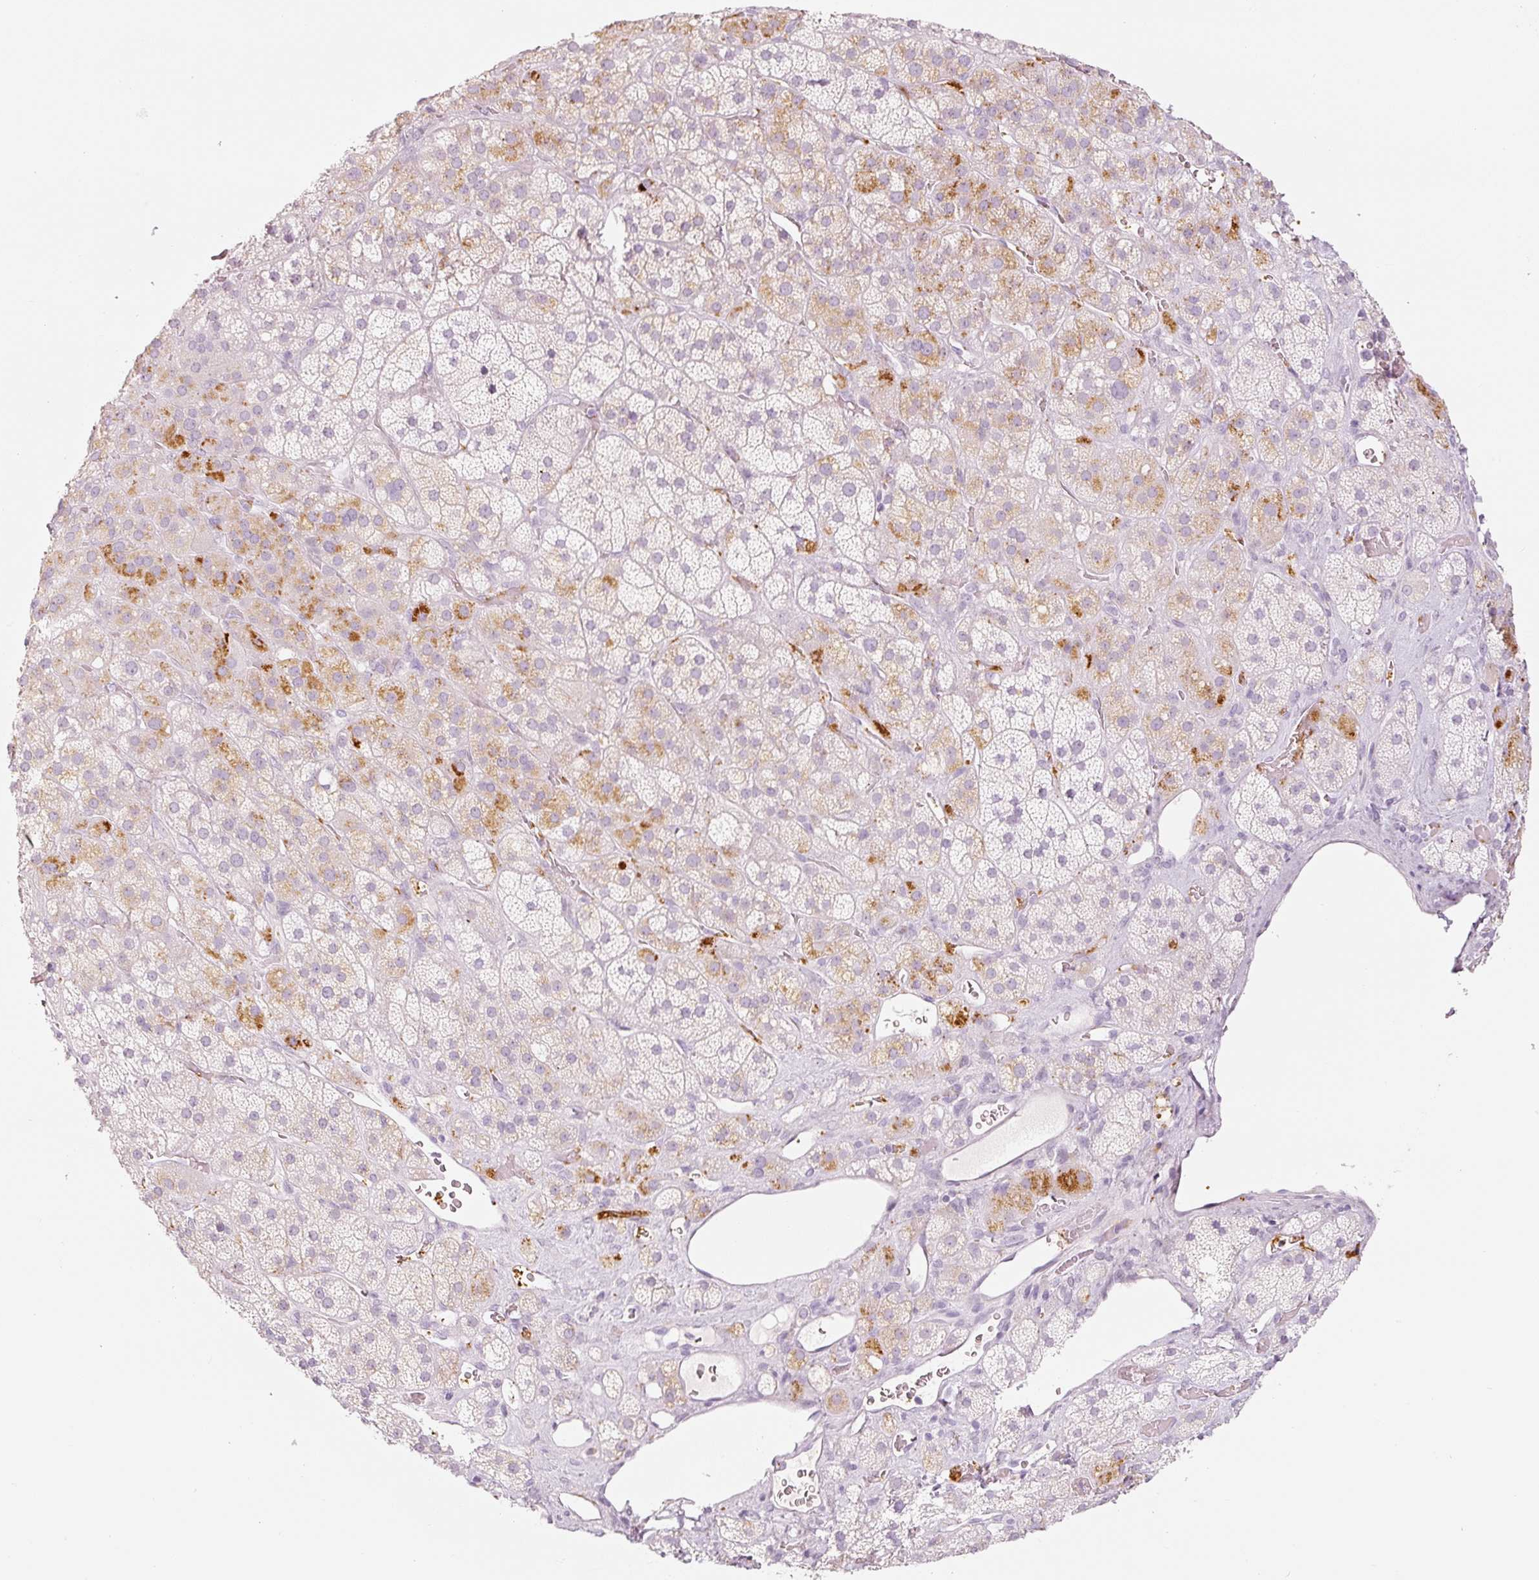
{"staining": {"intensity": "strong", "quantity": "<25%", "location": "cytoplasmic/membranous"}, "tissue": "adrenal gland", "cell_type": "Glandular cells", "image_type": "normal", "snomed": [{"axis": "morphology", "description": "Normal tissue, NOS"}, {"axis": "topography", "description": "Adrenal gland"}], "caption": "Normal adrenal gland demonstrates strong cytoplasmic/membranous staining in approximately <25% of glandular cells, visualized by immunohistochemistry.", "gene": "LECT2", "patient": {"sex": "male", "age": 57}}